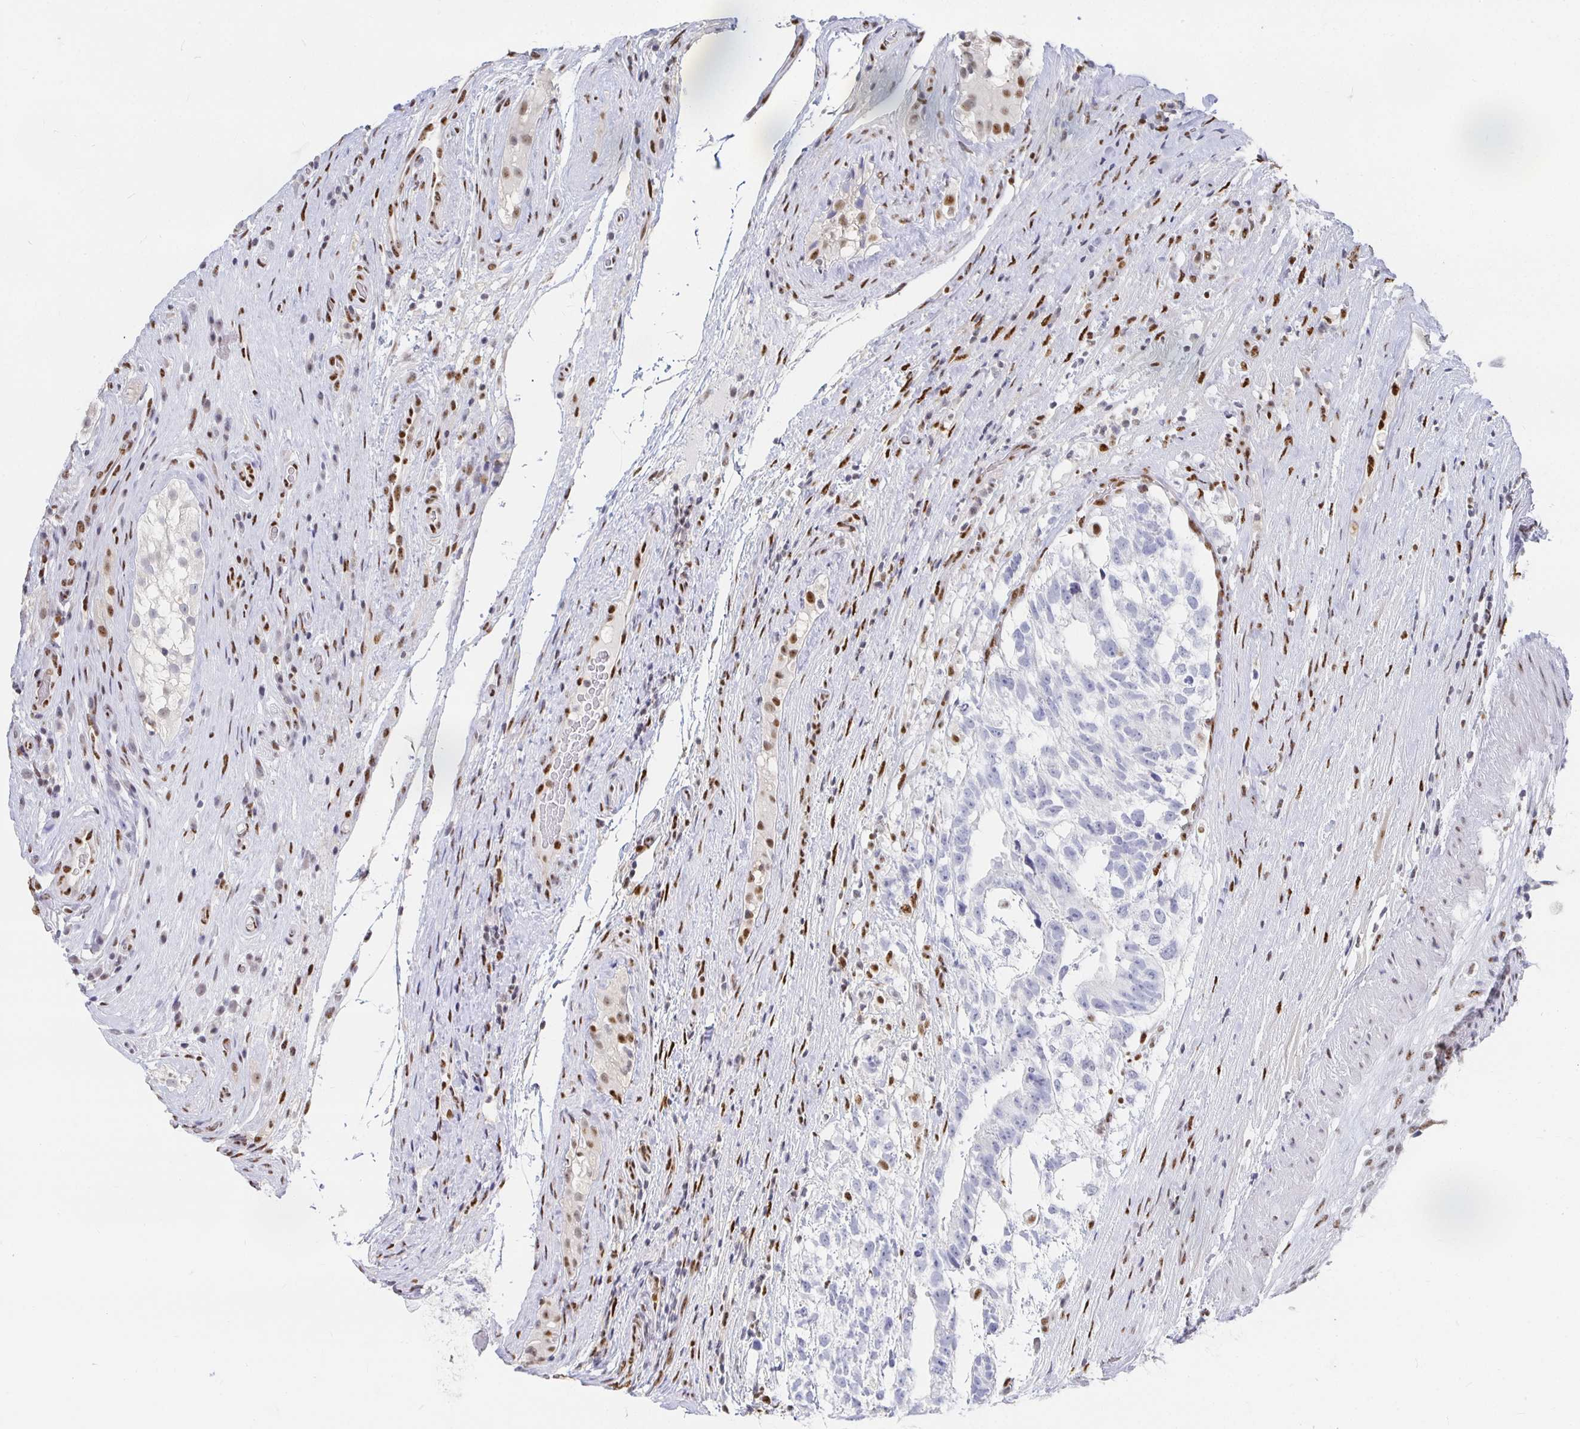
{"staining": {"intensity": "negative", "quantity": "none", "location": "none"}, "tissue": "testis cancer", "cell_type": "Tumor cells", "image_type": "cancer", "snomed": [{"axis": "morphology", "description": "Seminoma, NOS"}, {"axis": "morphology", "description": "Carcinoma, Embryonal, NOS"}, {"axis": "topography", "description": "Testis"}], "caption": "Tumor cells are negative for brown protein staining in testis cancer.", "gene": "CLIC3", "patient": {"sex": "male", "age": 41}}